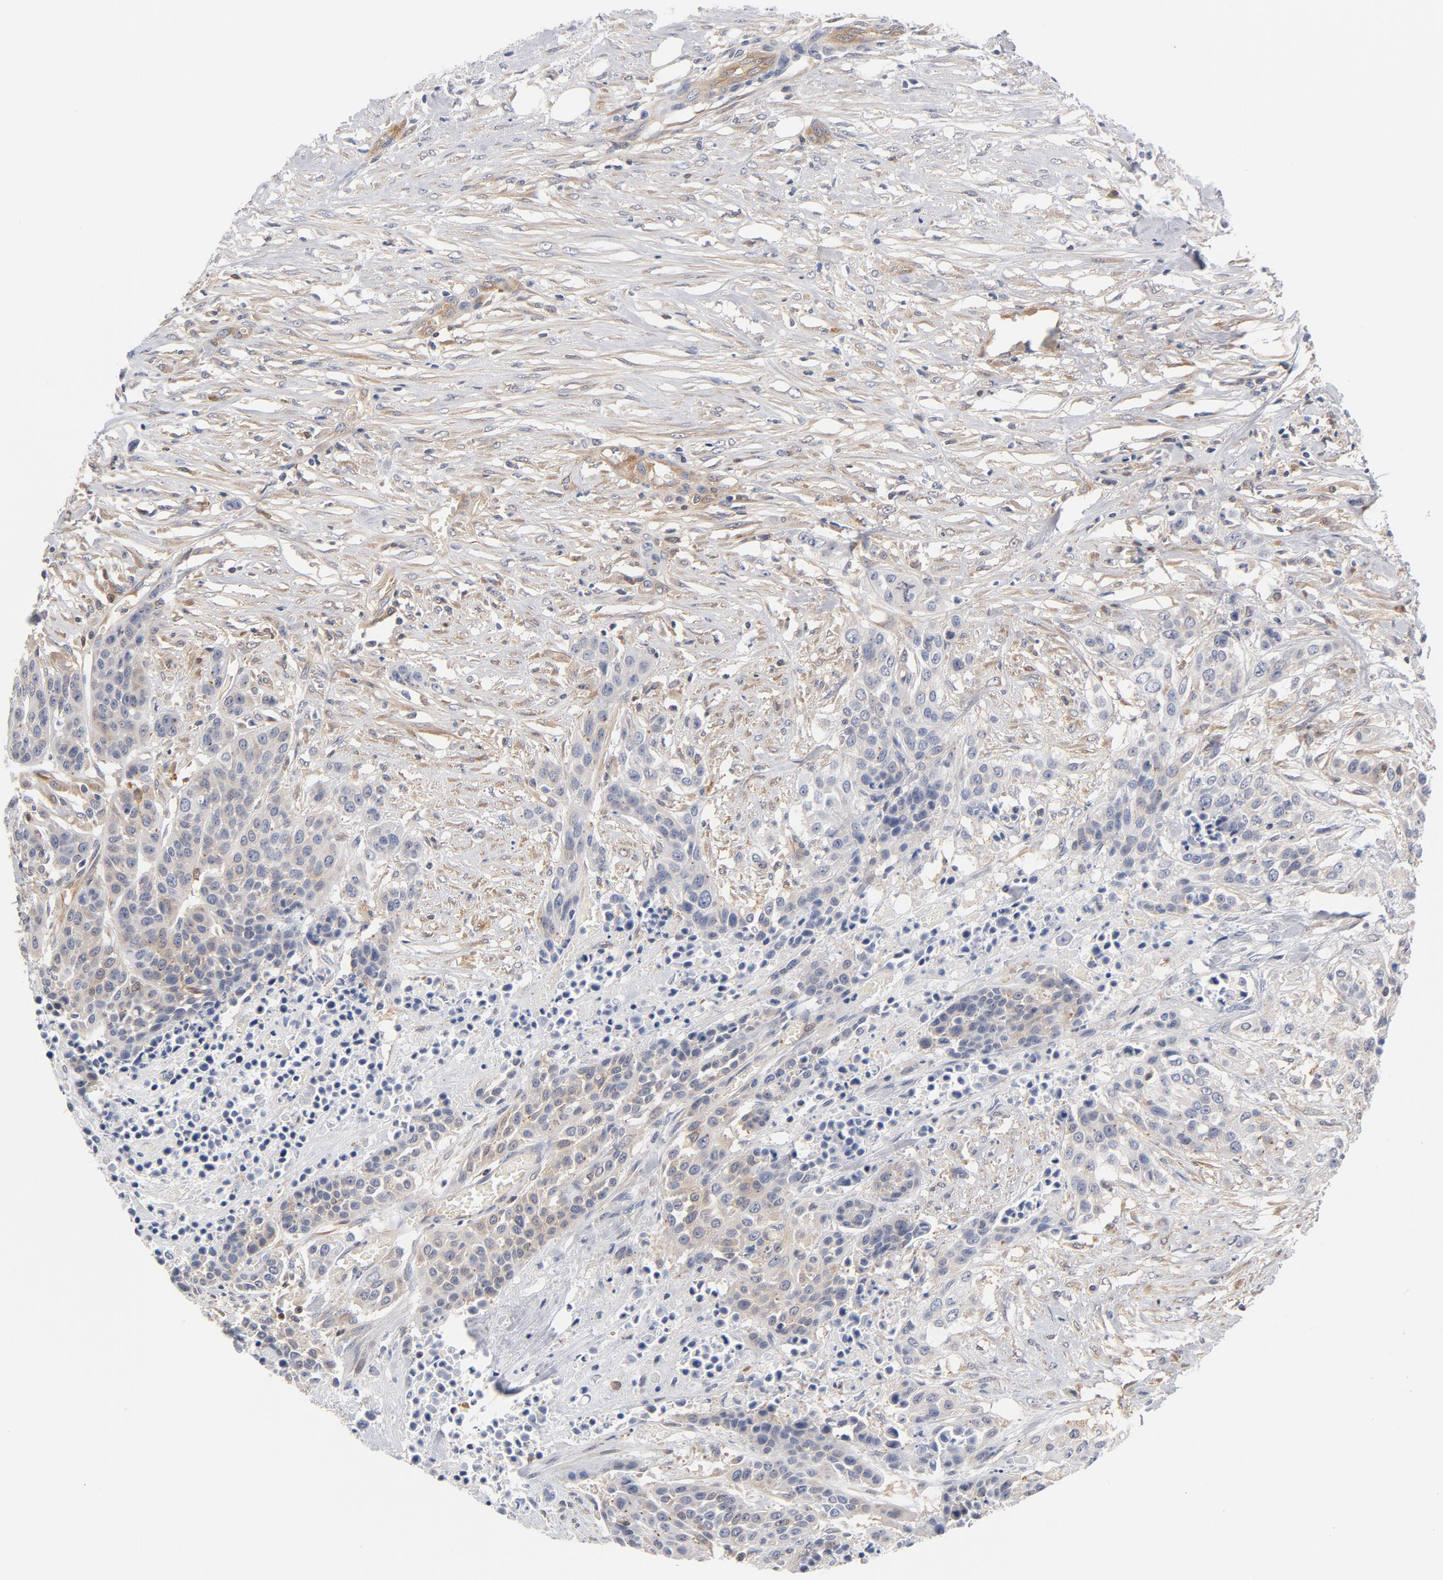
{"staining": {"intensity": "negative", "quantity": "none", "location": "none"}, "tissue": "urothelial cancer", "cell_type": "Tumor cells", "image_type": "cancer", "snomed": [{"axis": "morphology", "description": "Urothelial carcinoma, High grade"}, {"axis": "topography", "description": "Urinary bladder"}], "caption": "A histopathology image of human urothelial cancer is negative for staining in tumor cells.", "gene": "ASMTL", "patient": {"sex": "male", "age": 74}}